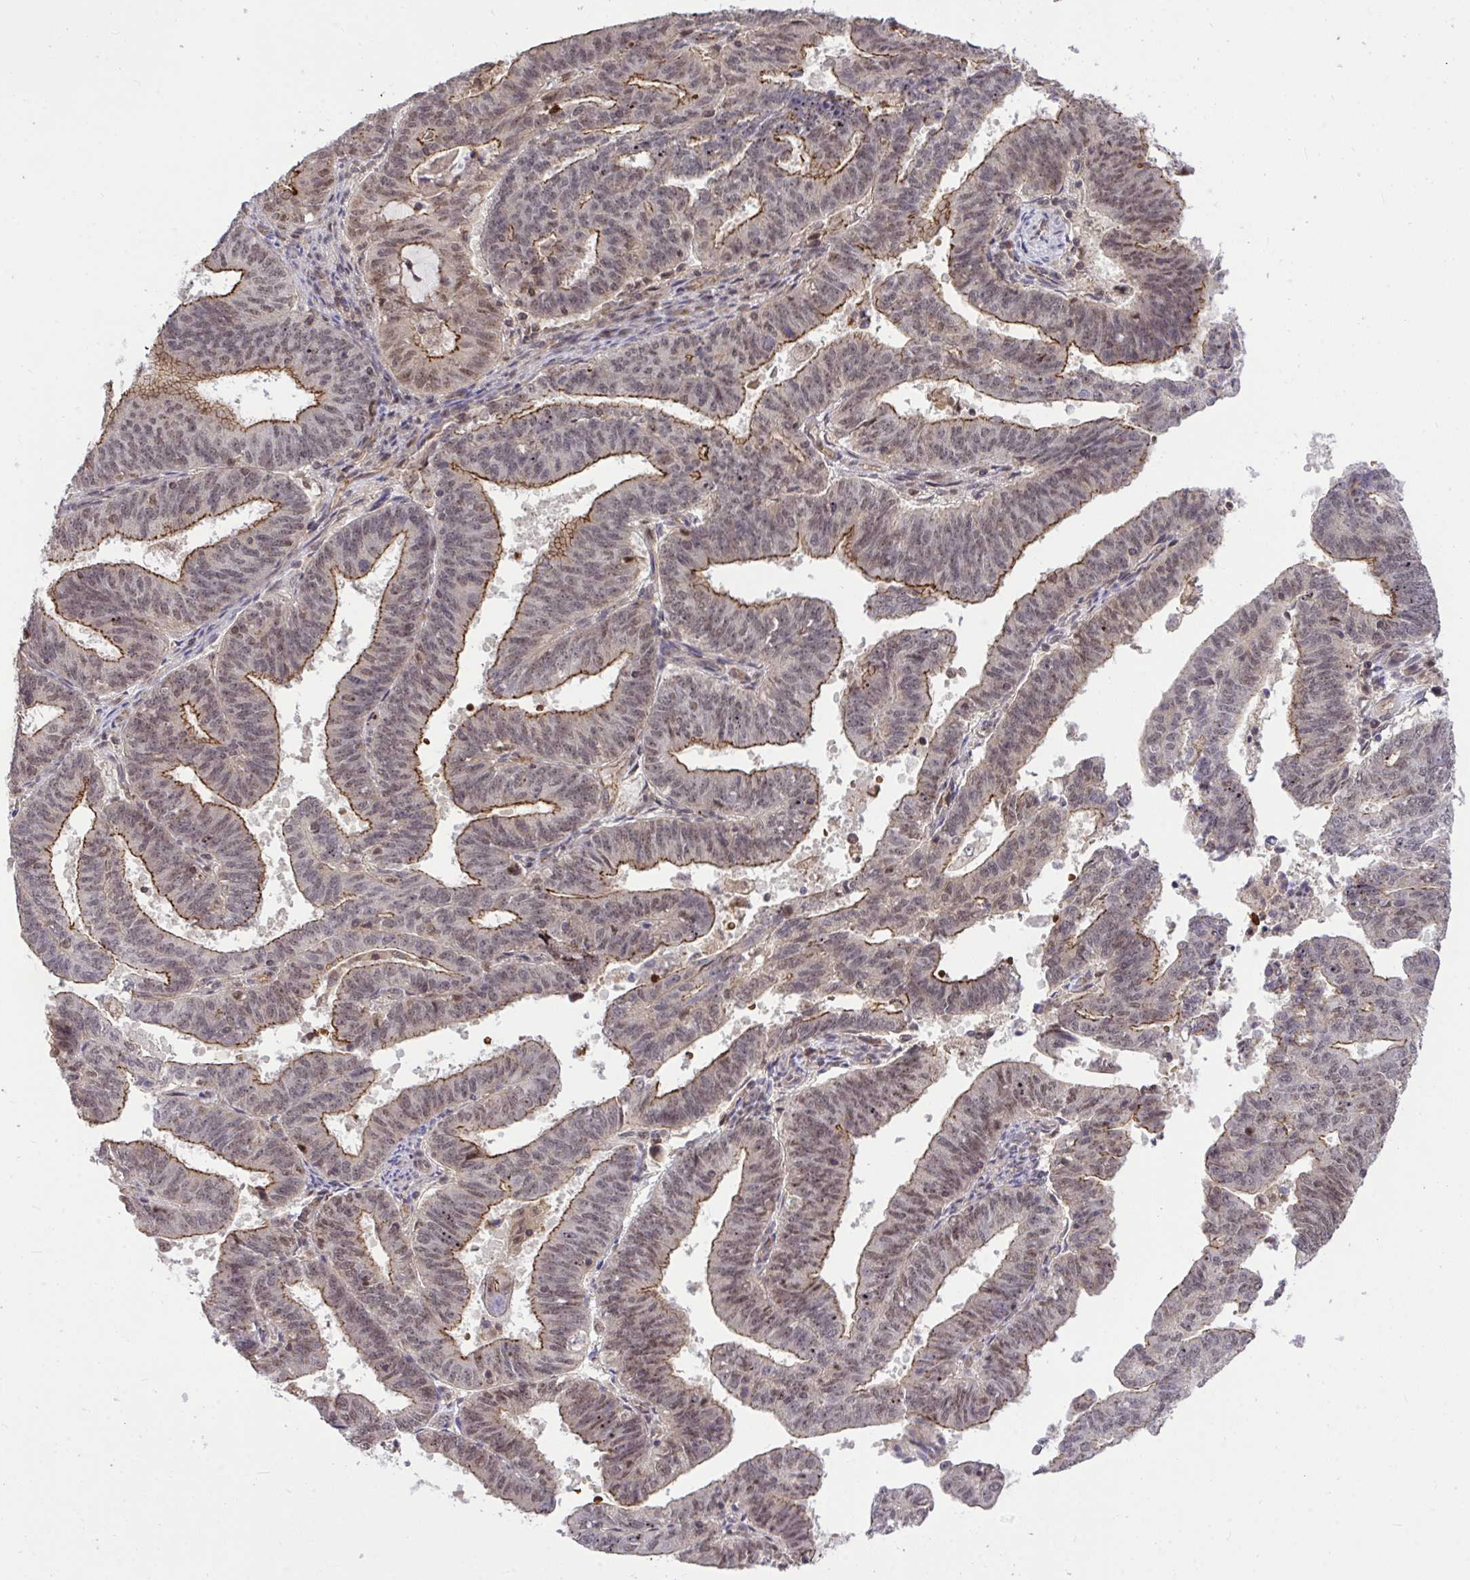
{"staining": {"intensity": "moderate", "quantity": "25%-75%", "location": "cytoplasmic/membranous,nuclear"}, "tissue": "endometrial cancer", "cell_type": "Tumor cells", "image_type": "cancer", "snomed": [{"axis": "morphology", "description": "Adenocarcinoma, NOS"}, {"axis": "topography", "description": "Endometrium"}], "caption": "Immunohistochemistry of adenocarcinoma (endometrial) displays medium levels of moderate cytoplasmic/membranous and nuclear expression in about 25%-75% of tumor cells.", "gene": "PPP1CA", "patient": {"sex": "female", "age": 82}}